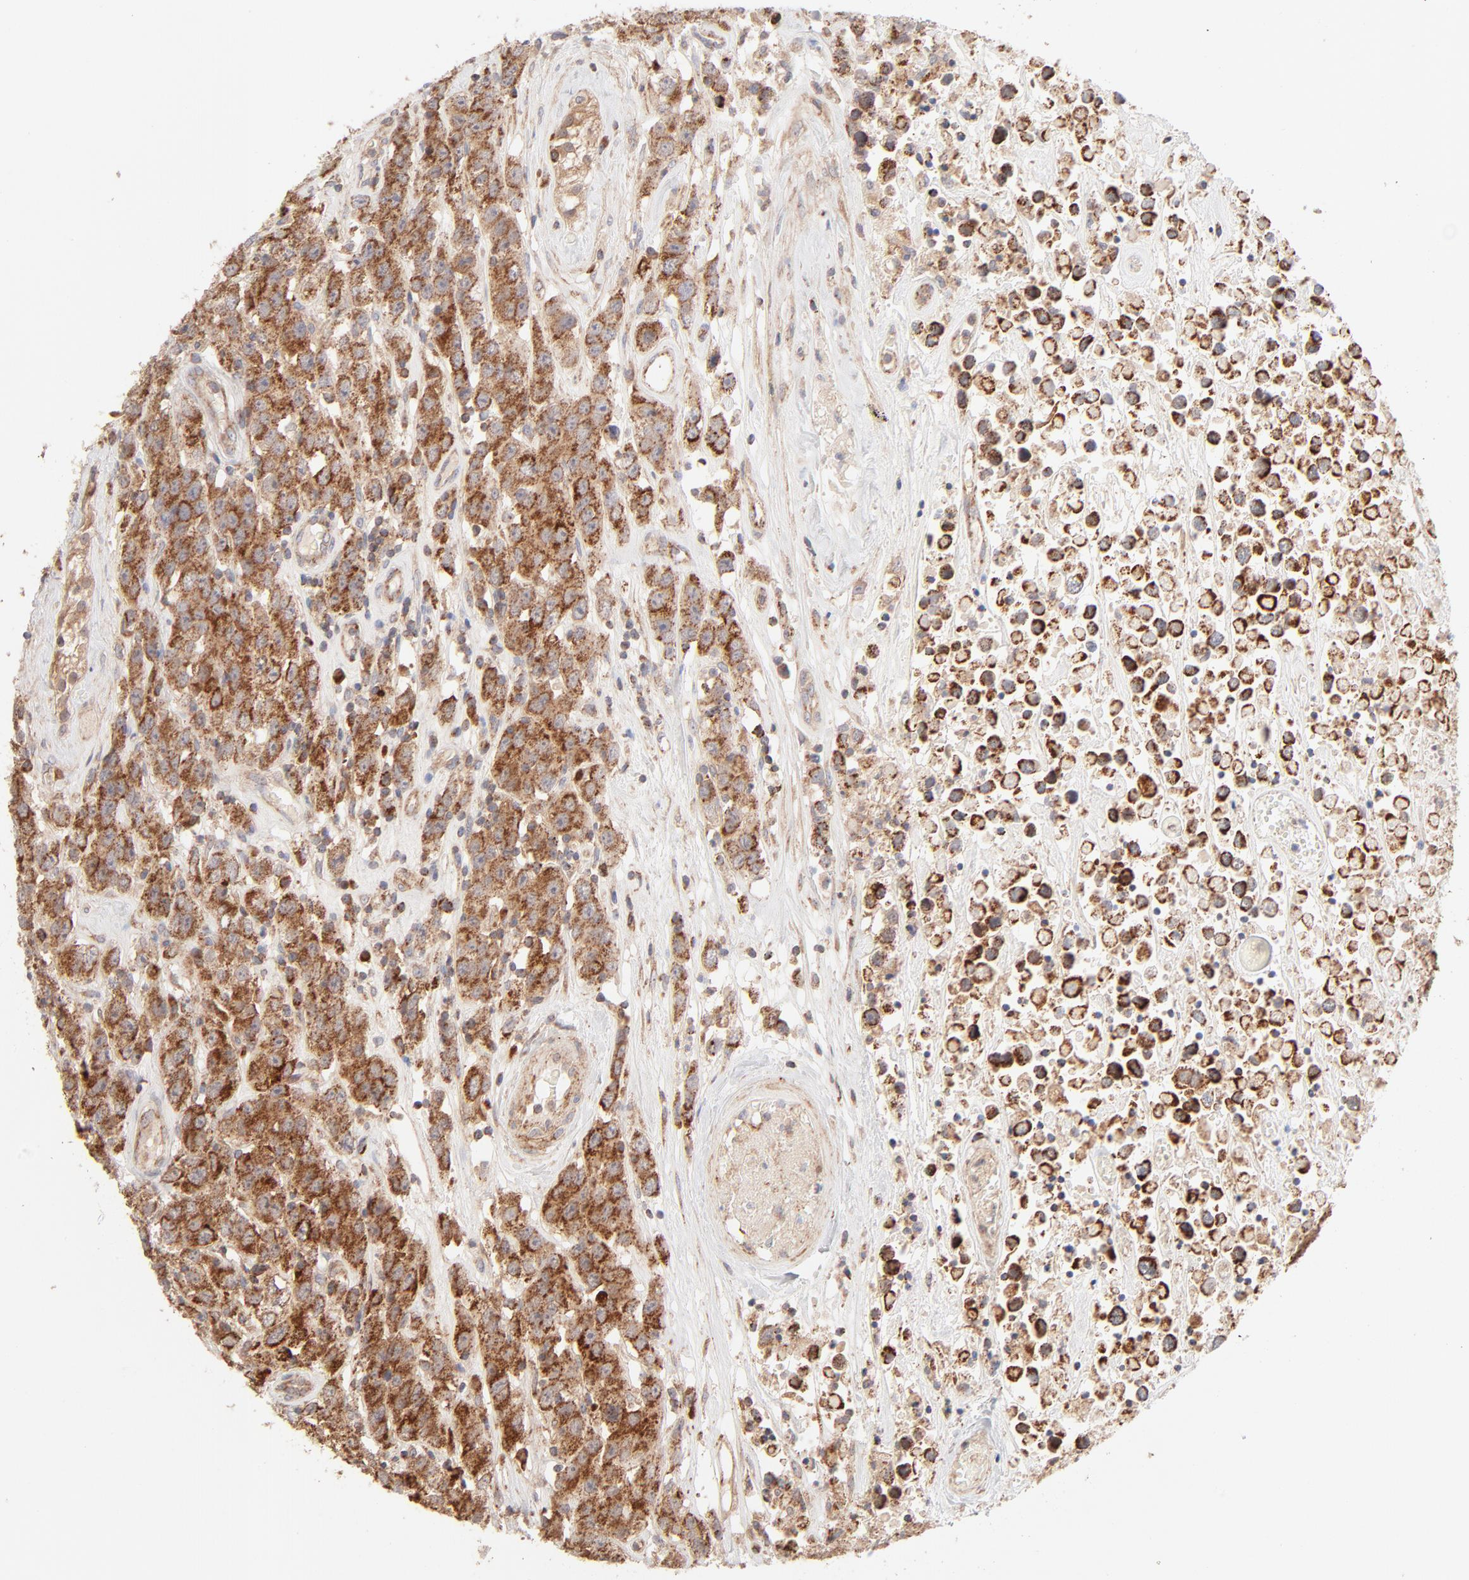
{"staining": {"intensity": "strong", "quantity": ">75%", "location": "cytoplasmic/membranous"}, "tissue": "testis cancer", "cell_type": "Tumor cells", "image_type": "cancer", "snomed": [{"axis": "morphology", "description": "Seminoma, NOS"}, {"axis": "topography", "description": "Testis"}], "caption": "IHC micrograph of neoplastic tissue: testis seminoma stained using IHC shows high levels of strong protein expression localized specifically in the cytoplasmic/membranous of tumor cells, appearing as a cytoplasmic/membranous brown color.", "gene": "CSPG4", "patient": {"sex": "male", "age": 52}}